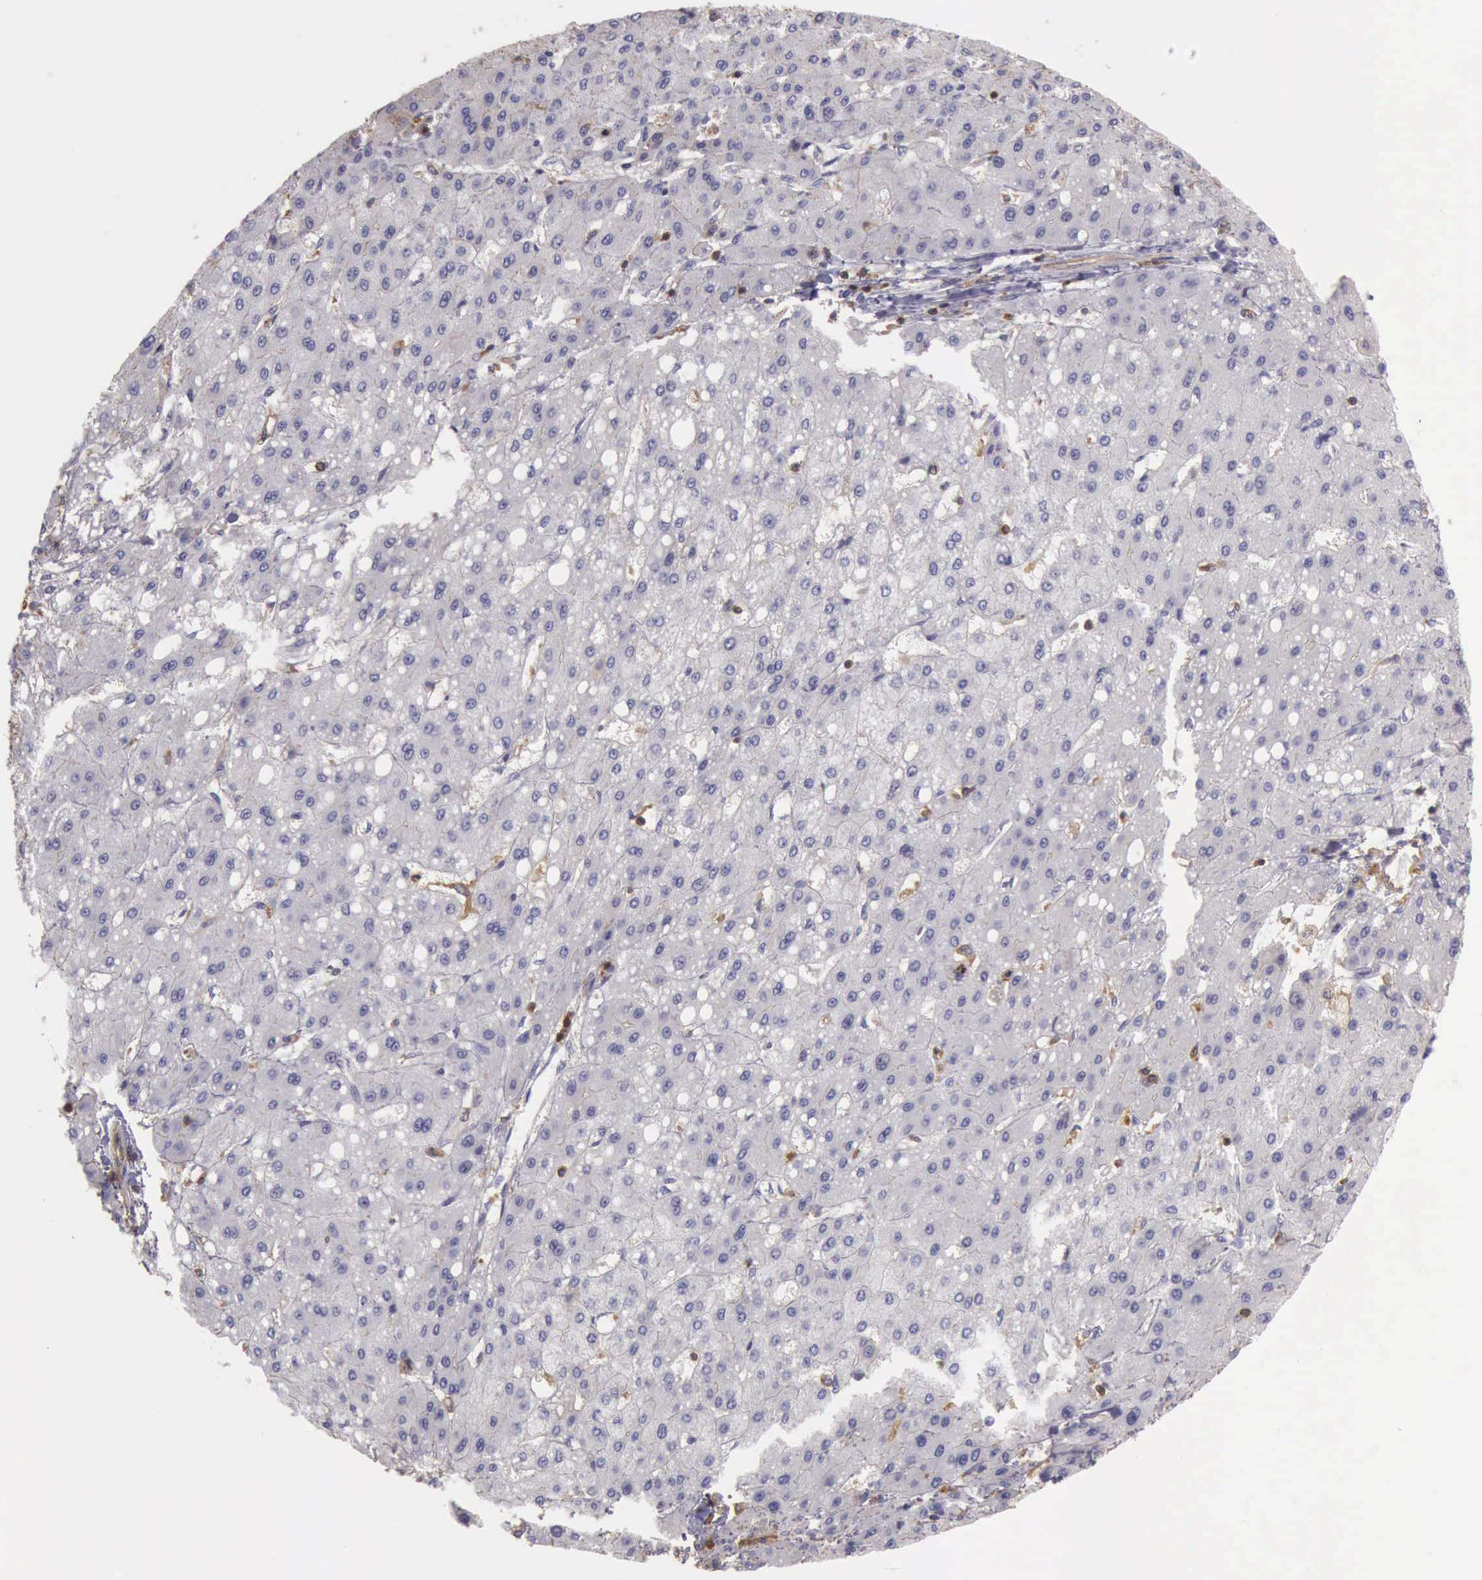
{"staining": {"intensity": "negative", "quantity": "none", "location": "none"}, "tissue": "liver cancer", "cell_type": "Tumor cells", "image_type": "cancer", "snomed": [{"axis": "morphology", "description": "Carcinoma, Hepatocellular, NOS"}, {"axis": "topography", "description": "Liver"}], "caption": "Image shows no protein expression in tumor cells of liver cancer (hepatocellular carcinoma) tissue.", "gene": "ARHGAP4", "patient": {"sex": "female", "age": 52}}